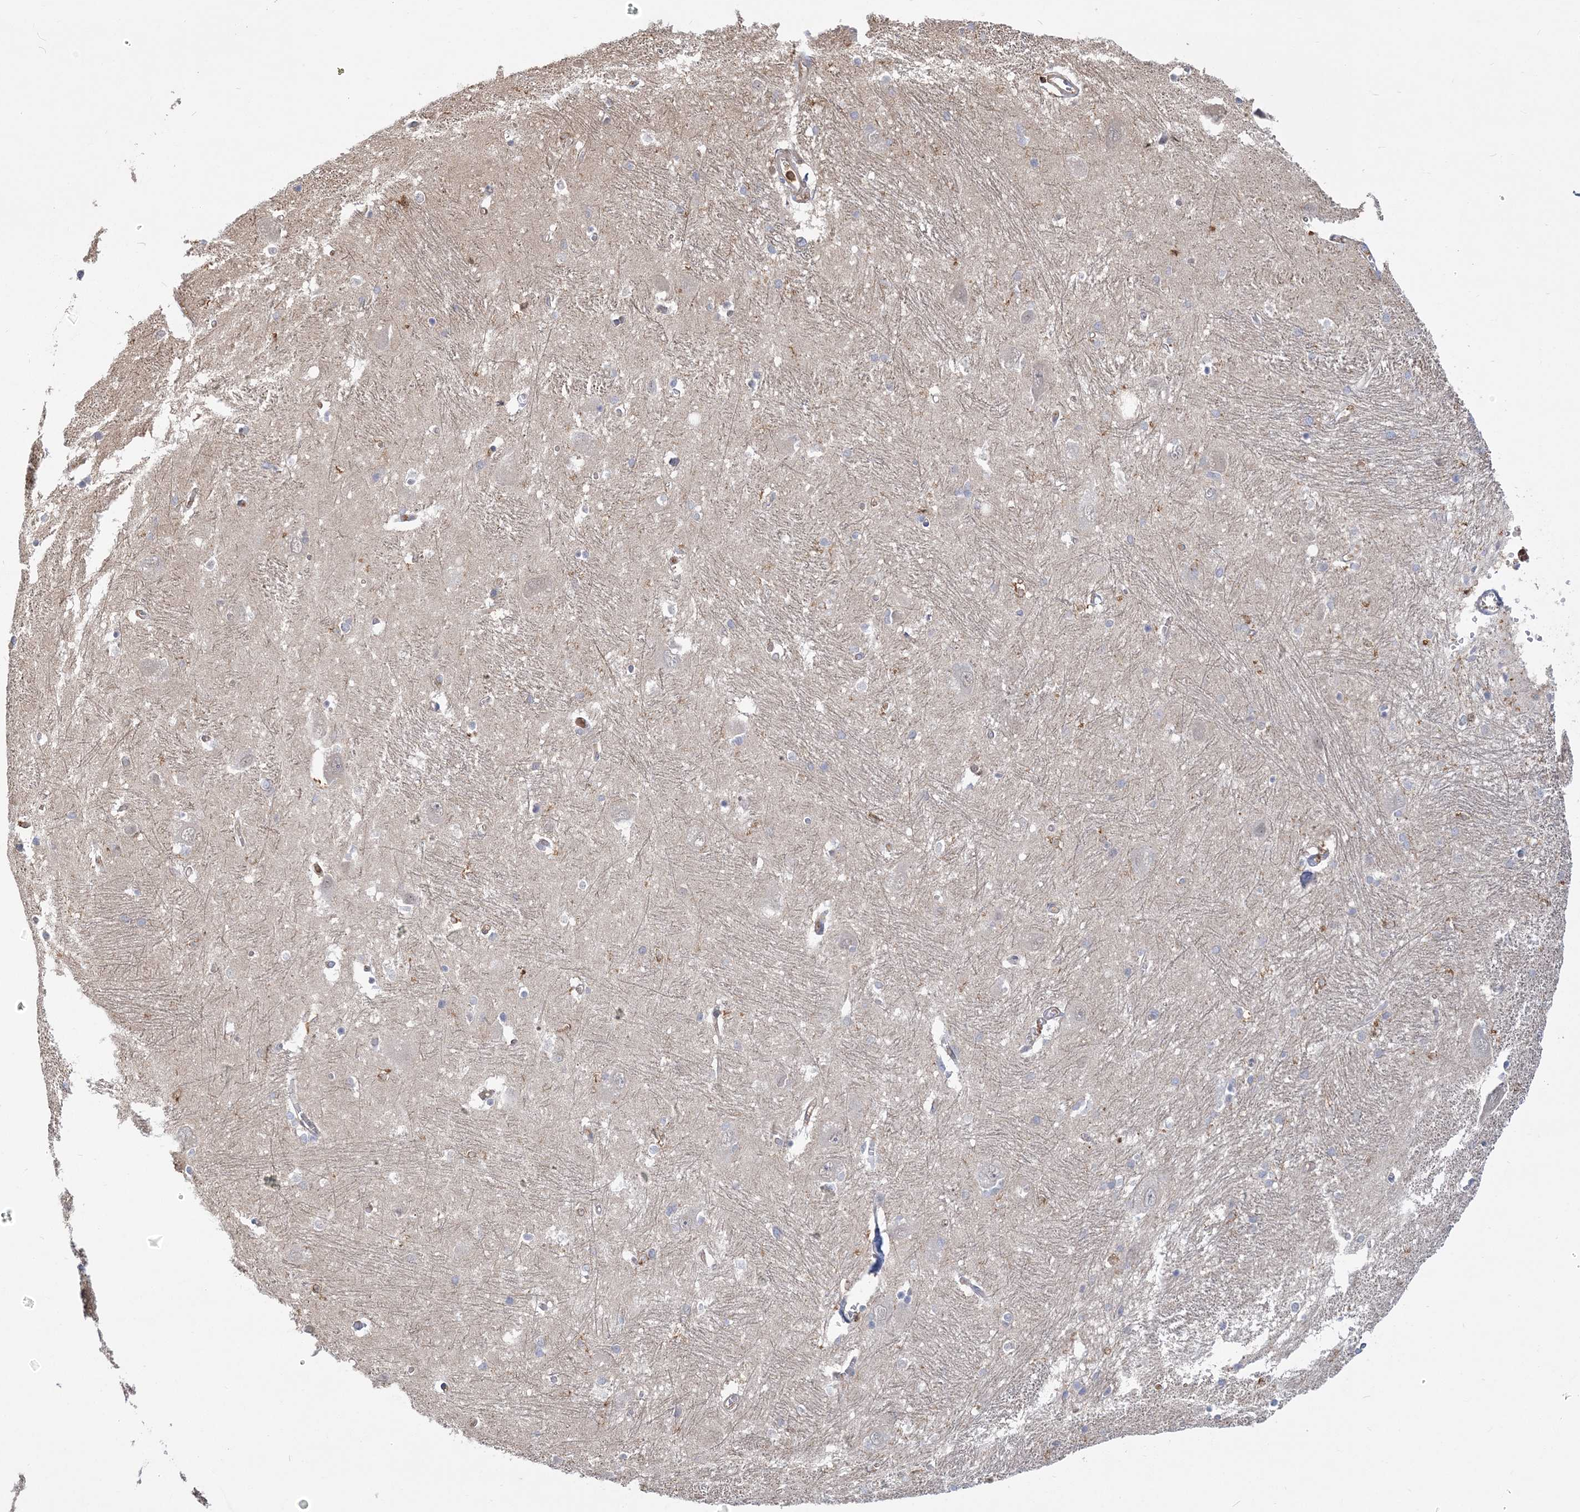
{"staining": {"intensity": "negative", "quantity": "none", "location": "none"}, "tissue": "caudate", "cell_type": "Glial cells", "image_type": "normal", "snomed": [{"axis": "morphology", "description": "Normal tissue, NOS"}, {"axis": "topography", "description": "Lateral ventricle wall"}], "caption": "DAB (3,3'-diaminobenzidine) immunohistochemical staining of unremarkable human caudate exhibits no significant staining in glial cells.", "gene": "ANKS1A", "patient": {"sex": "male", "age": 37}}